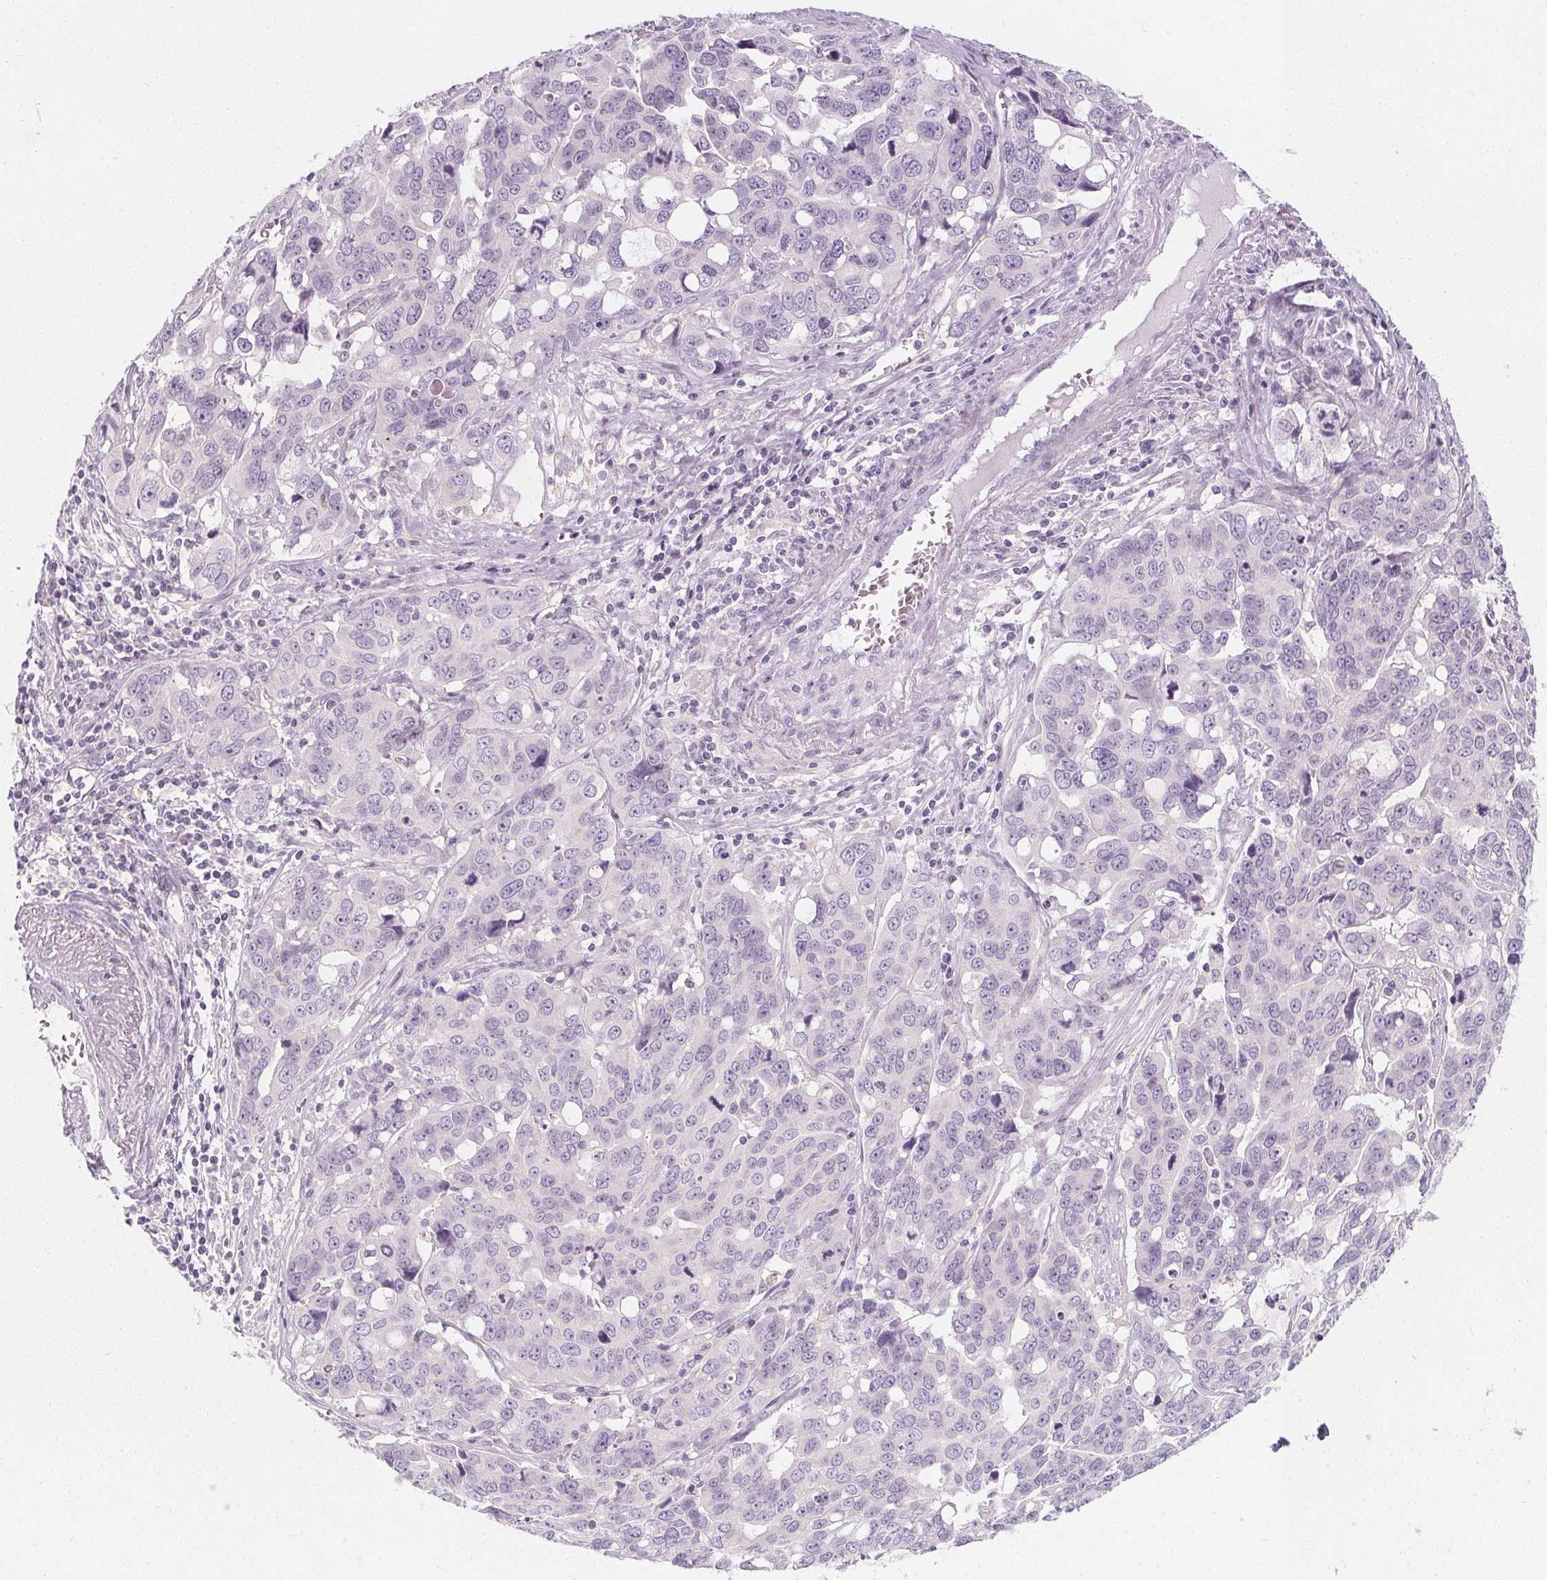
{"staining": {"intensity": "negative", "quantity": "none", "location": "none"}, "tissue": "ovarian cancer", "cell_type": "Tumor cells", "image_type": "cancer", "snomed": [{"axis": "morphology", "description": "Carcinoma, endometroid"}, {"axis": "topography", "description": "Ovary"}], "caption": "Protein analysis of ovarian endometroid carcinoma exhibits no significant expression in tumor cells.", "gene": "UGP2", "patient": {"sex": "female", "age": 78}}